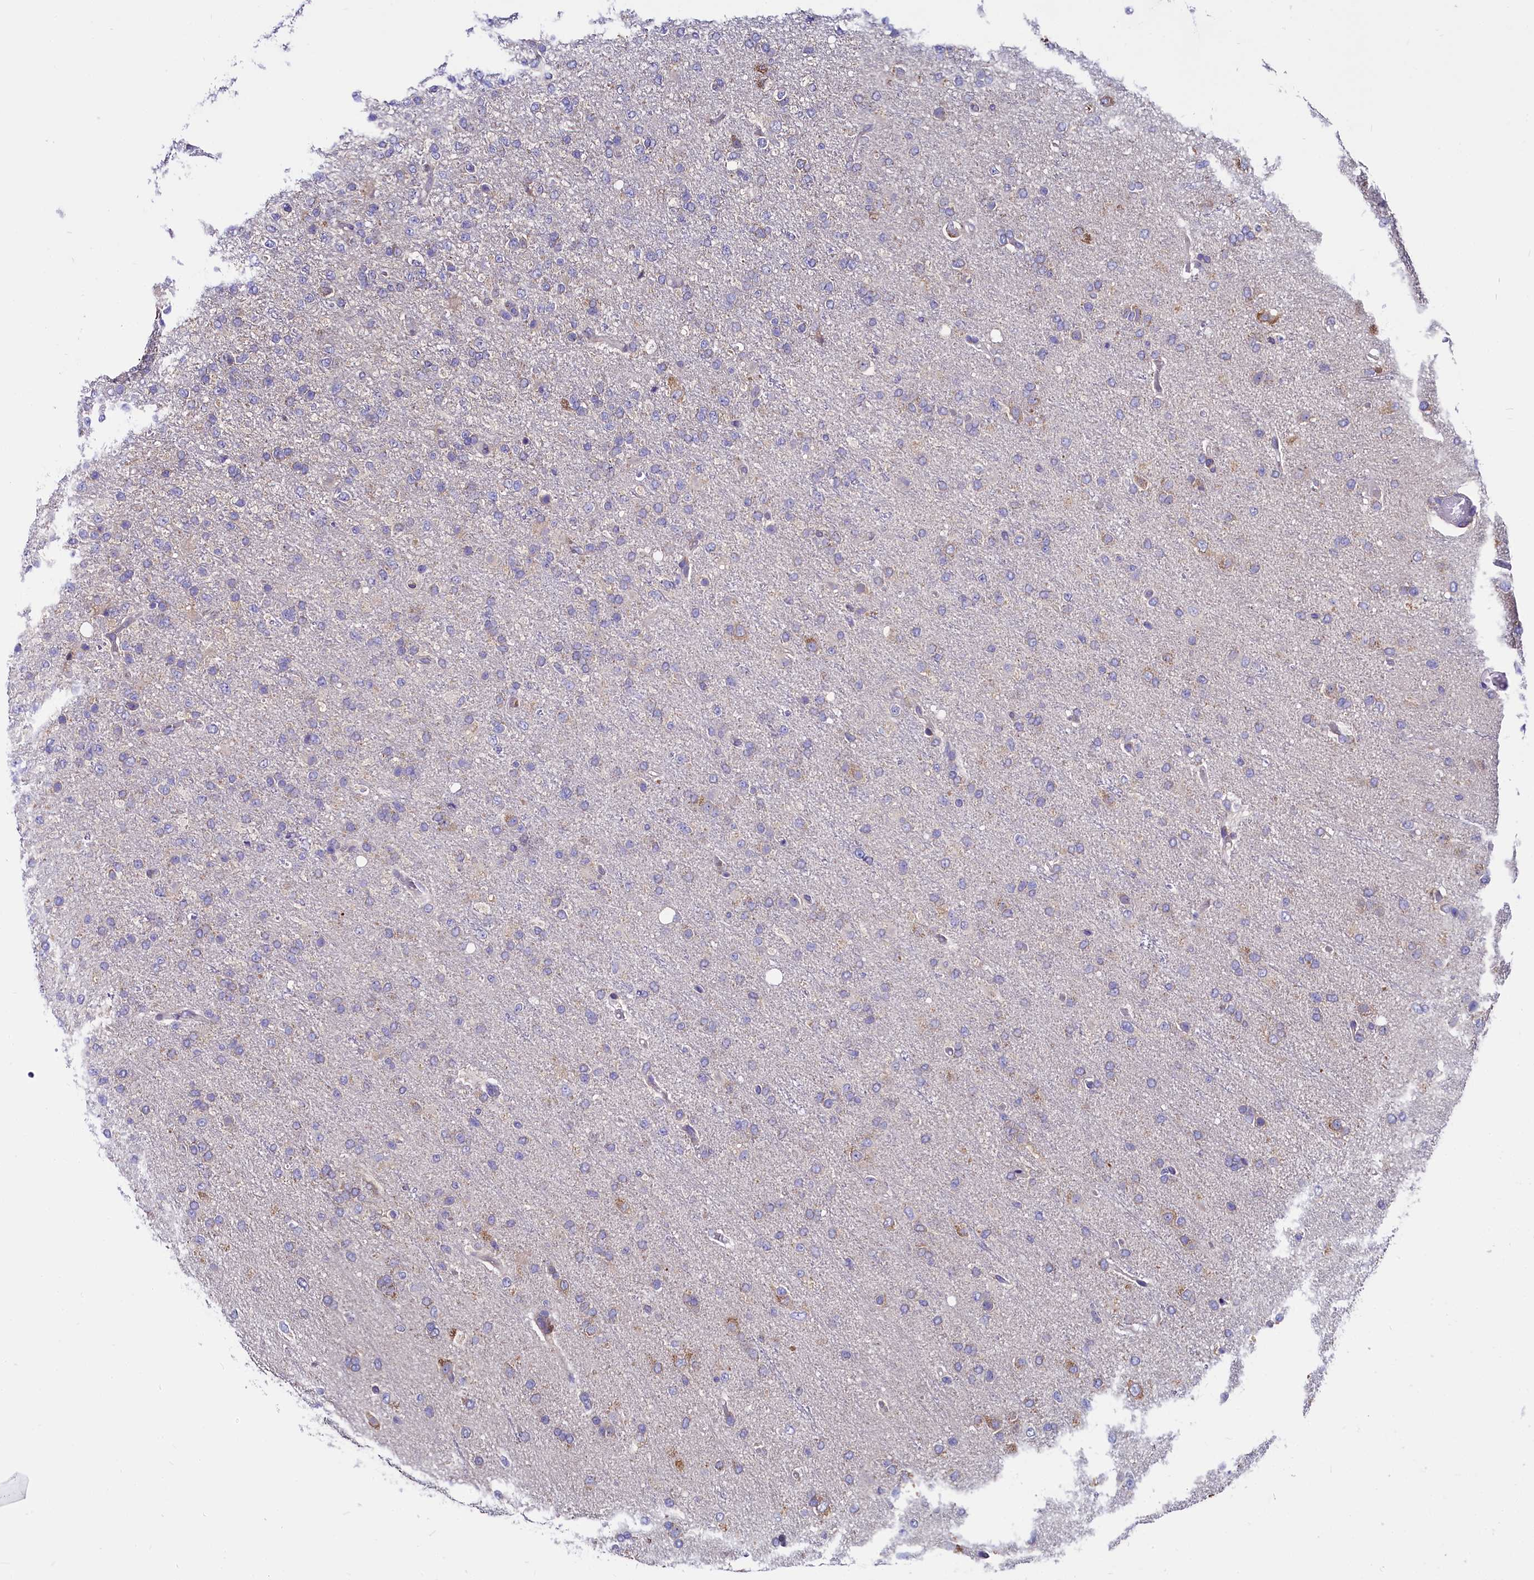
{"staining": {"intensity": "negative", "quantity": "none", "location": "none"}, "tissue": "glioma", "cell_type": "Tumor cells", "image_type": "cancer", "snomed": [{"axis": "morphology", "description": "Glioma, malignant, High grade"}, {"axis": "topography", "description": "Brain"}], "caption": "Immunohistochemistry (IHC) image of human glioma stained for a protein (brown), which reveals no positivity in tumor cells.", "gene": "QARS1", "patient": {"sex": "female", "age": 74}}